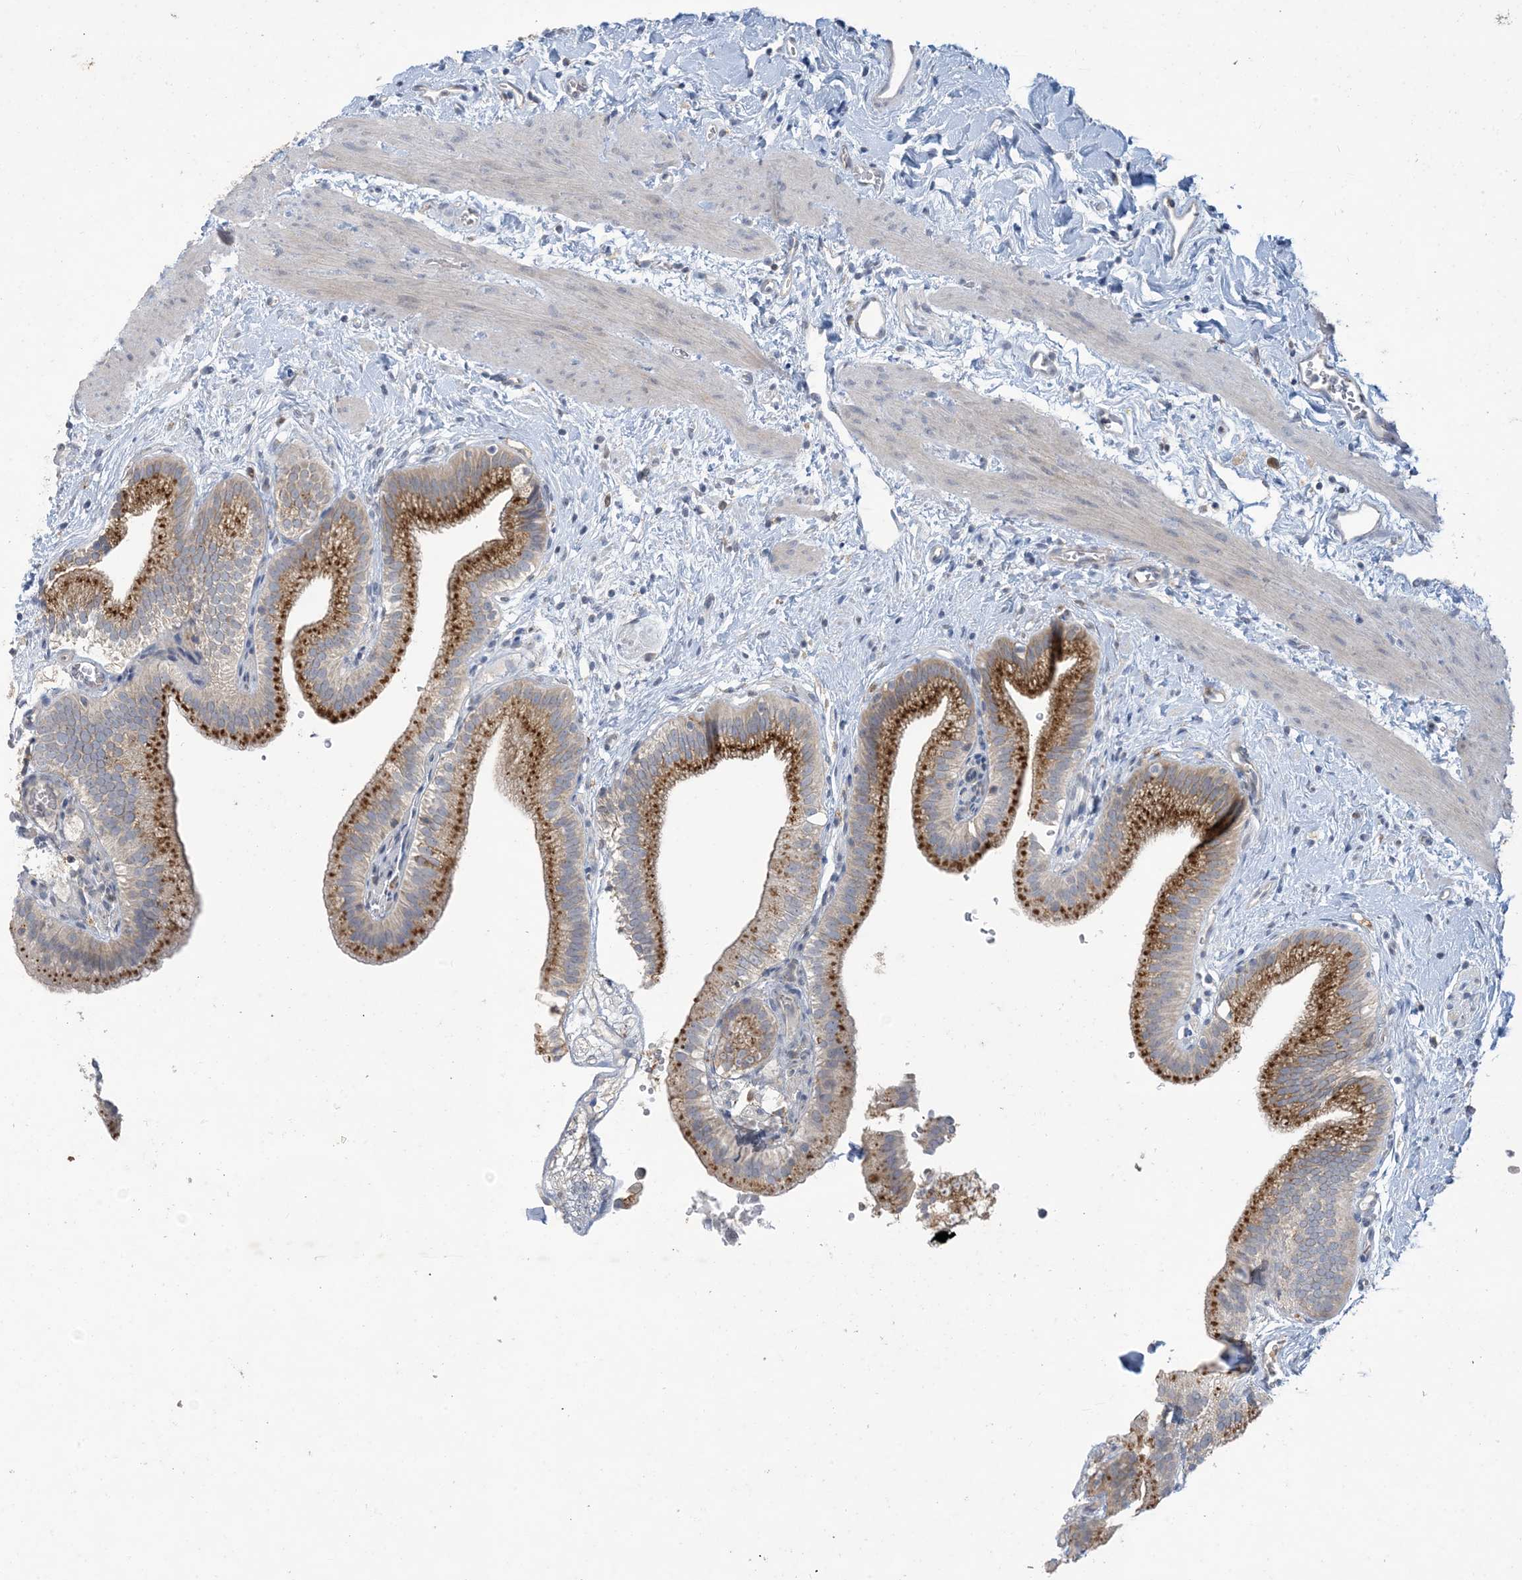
{"staining": {"intensity": "strong", "quantity": "25%-75%", "location": "cytoplasmic/membranous"}, "tissue": "gallbladder", "cell_type": "Glandular cells", "image_type": "normal", "snomed": [{"axis": "morphology", "description": "Normal tissue, NOS"}, {"axis": "topography", "description": "Gallbladder"}], "caption": "Gallbladder stained with DAB immunohistochemistry displays high levels of strong cytoplasmic/membranous positivity in approximately 25%-75% of glandular cells.", "gene": "MRPS18A", "patient": {"sex": "male", "age": 55}}